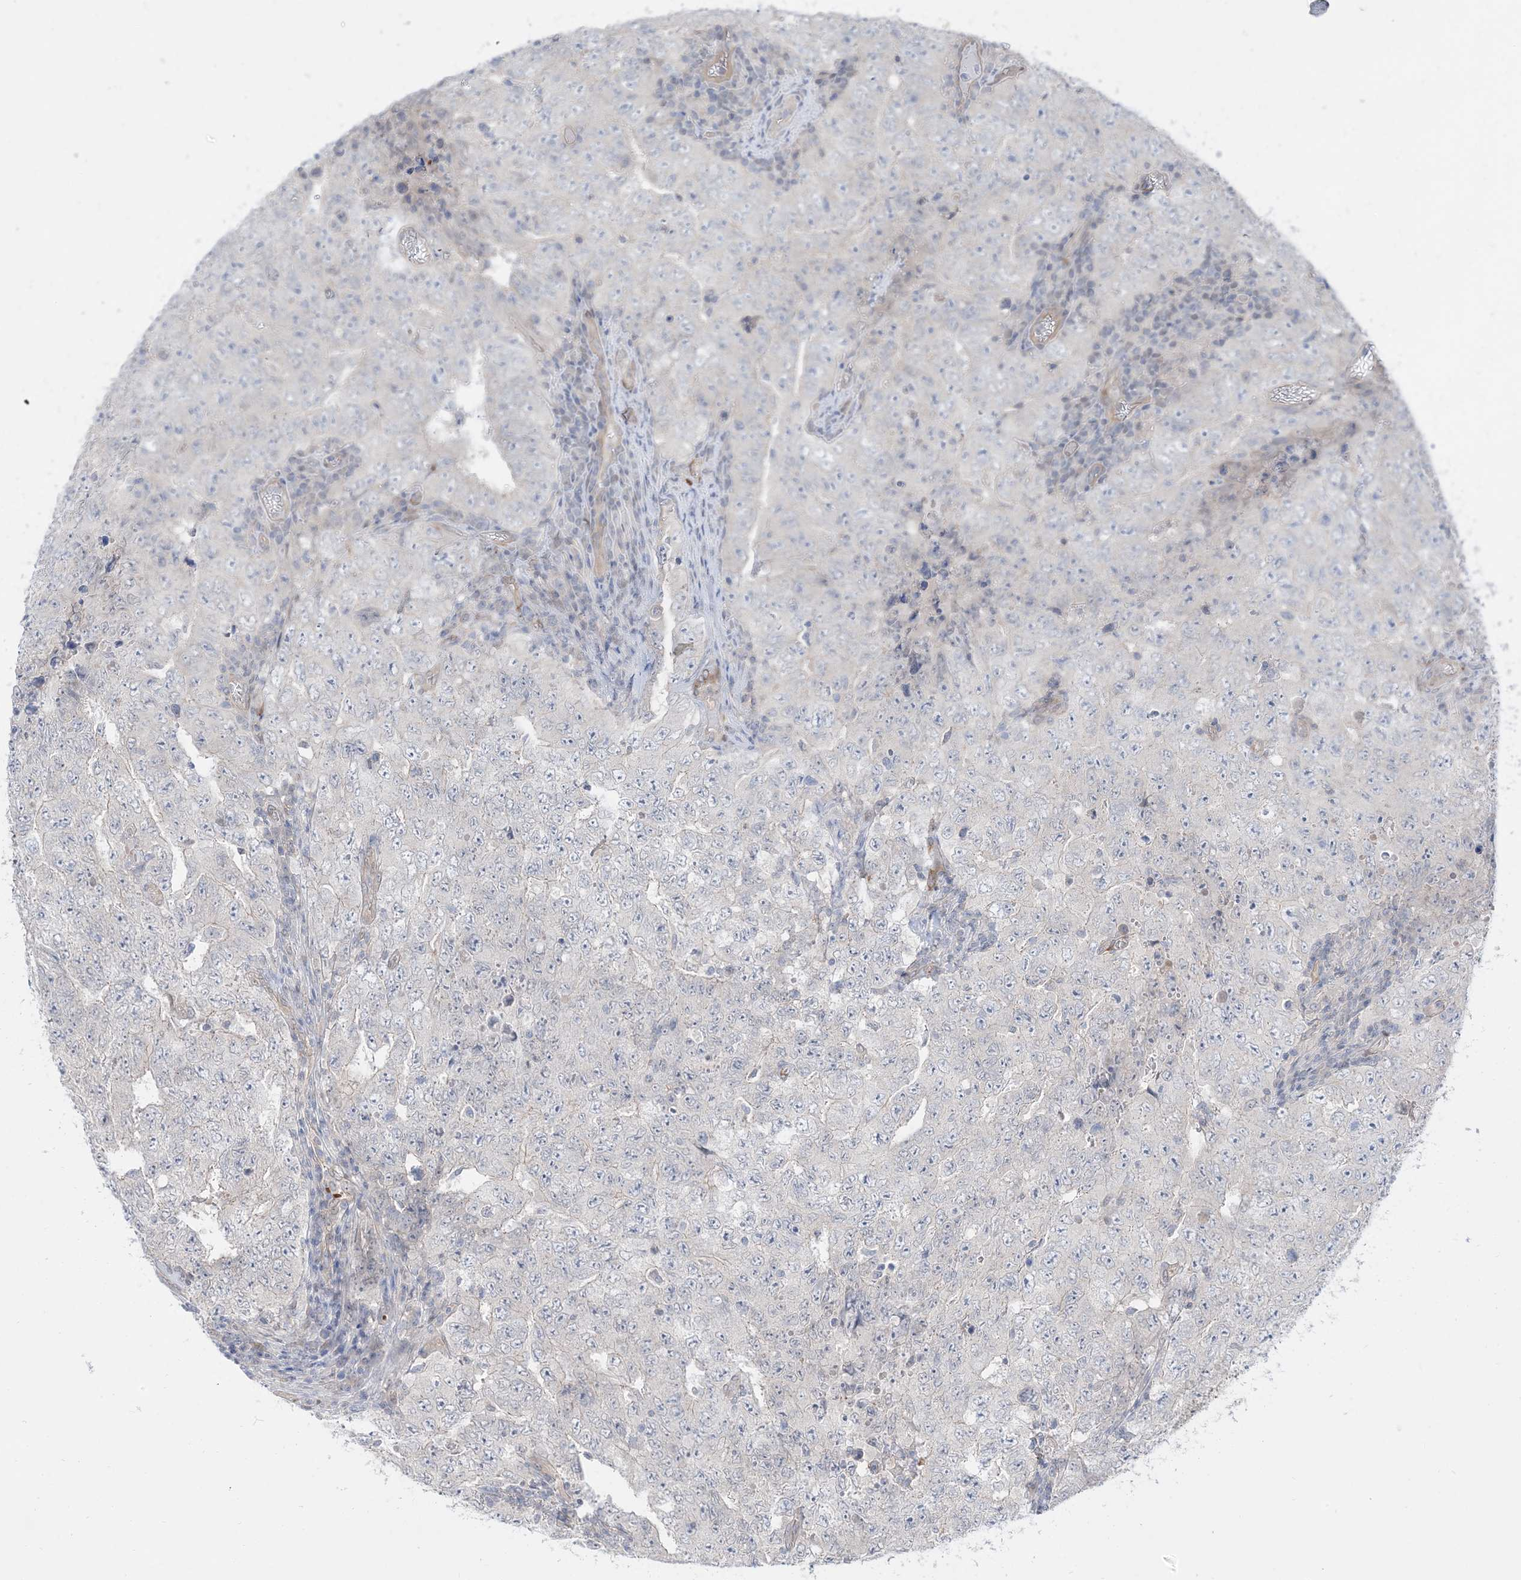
{"staining": {"intensity": "negative", "quantity": "none", "location": "none"}, "tissue": "testis cancer", "cell_type": "Tumor cells", "image_type": "cancer", "snomed": [{"axis": "morphology", "description": "Carcinoma, Embryonal, NOS"}, {"axis": "topography", "description": "Testis"}], "caption": "This is an IHC micrograph of testis embryonal carcinoma. There is no expression in tumor cells.", "gene": "RIN1", "patient": {"sex": "male", "age": 26}}